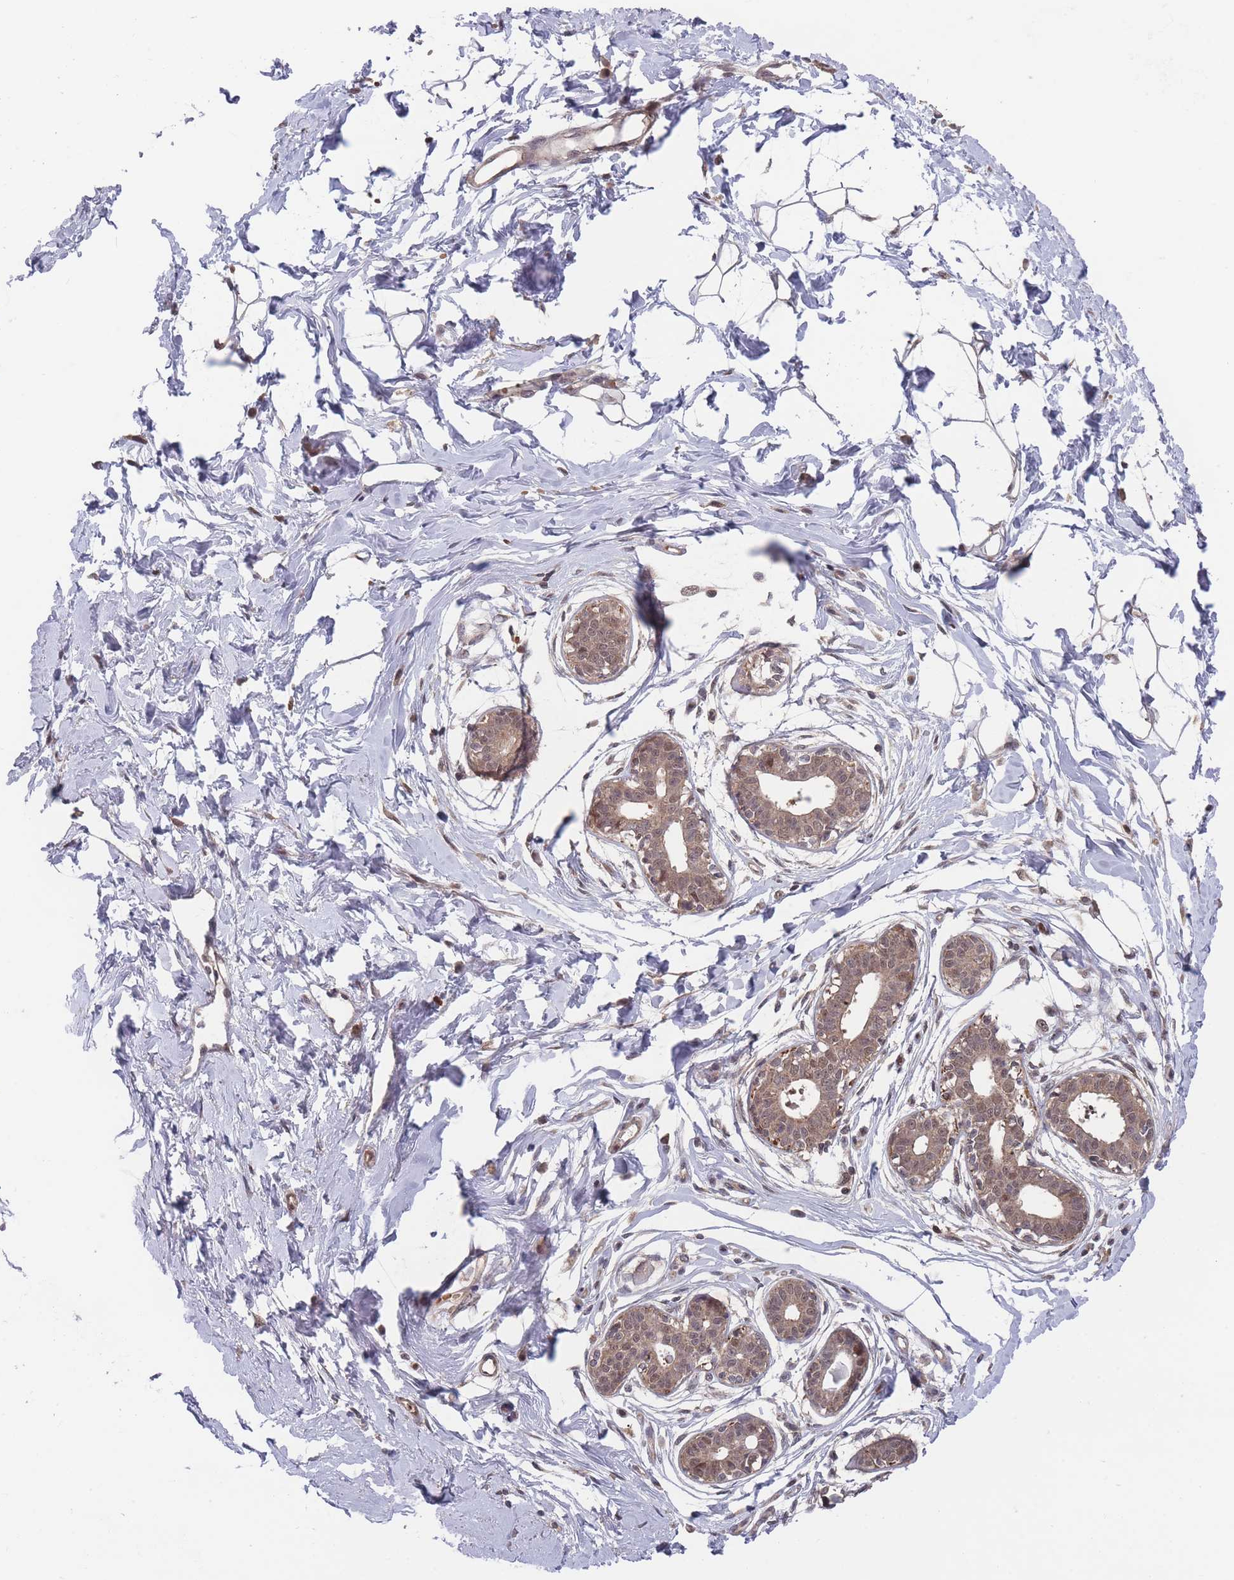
{"staining": {"intensity": "weak", "quantity": ">75%", "location": "cytoplasmic/membranous"}, "tissue": "breast", "cell_type": "Adipocytes", "image_type": "normal", "snomed": [{"axis": "morphology", "description": "Normal tissue, NOS"}, {"axis": "topography", "description": "Breast"}], "caption": "Approximately >75% of adipocytes in benign breast demonstrate weak cytoplasmic/membranous protein staining as visualized by brown immunohistochemical staining.", "gene": "SF3B1", "patient": {"sex": "female", "age": 45}}